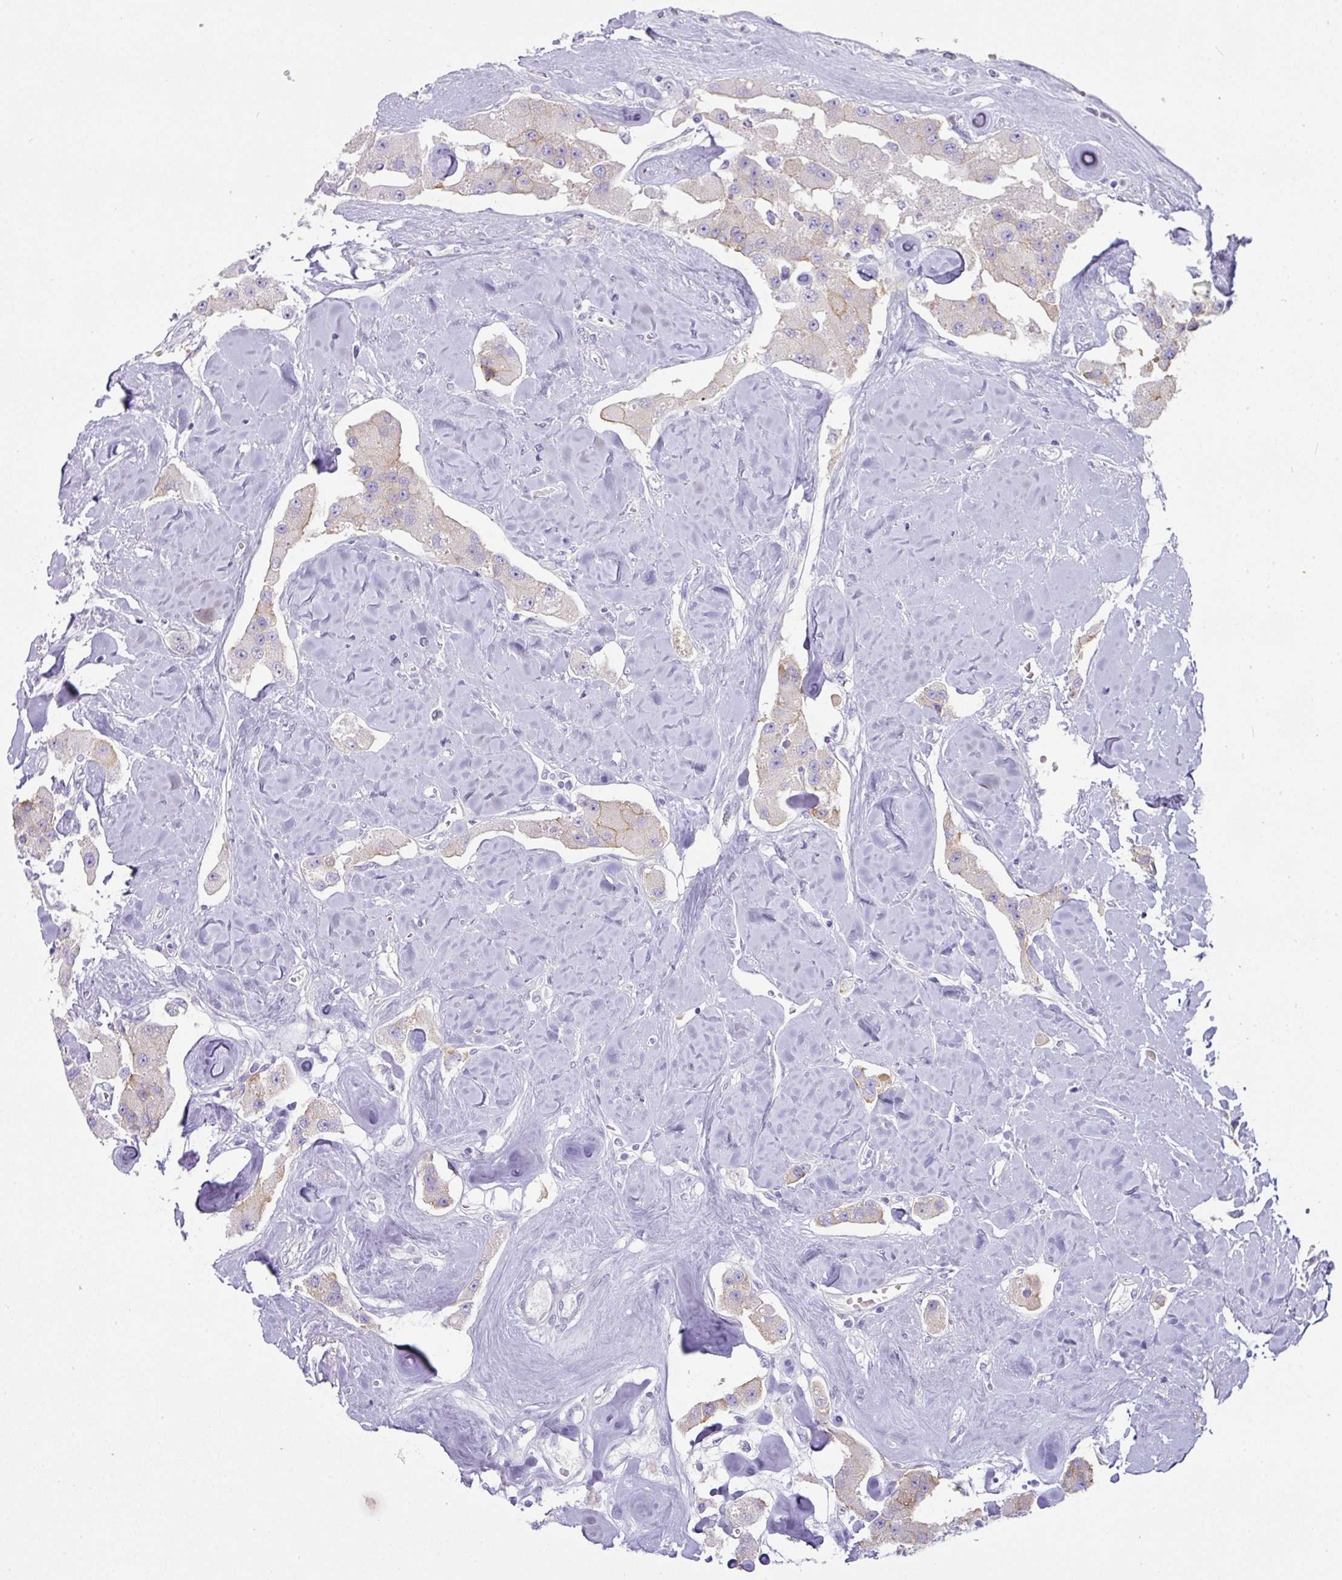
{"staining": {"intensity": "weak", "quantity": "<25%", "location": "cytoplasmic/membranous"}, "tissue": "carcinoid", "cell_type": "Tumor cells", "image_type": "cancer", "snomed": [{"axis": "morphology", "description": "Carcinoid, malignant, NOS"}, {"axis": "topography", "description": "Pancreas"}], "caption": "Histopathology image shows no significant protein expression in tumor cells of carcinoid.", "gene": "OR52N1", "patient": {"sex": "male", "age": 41}}